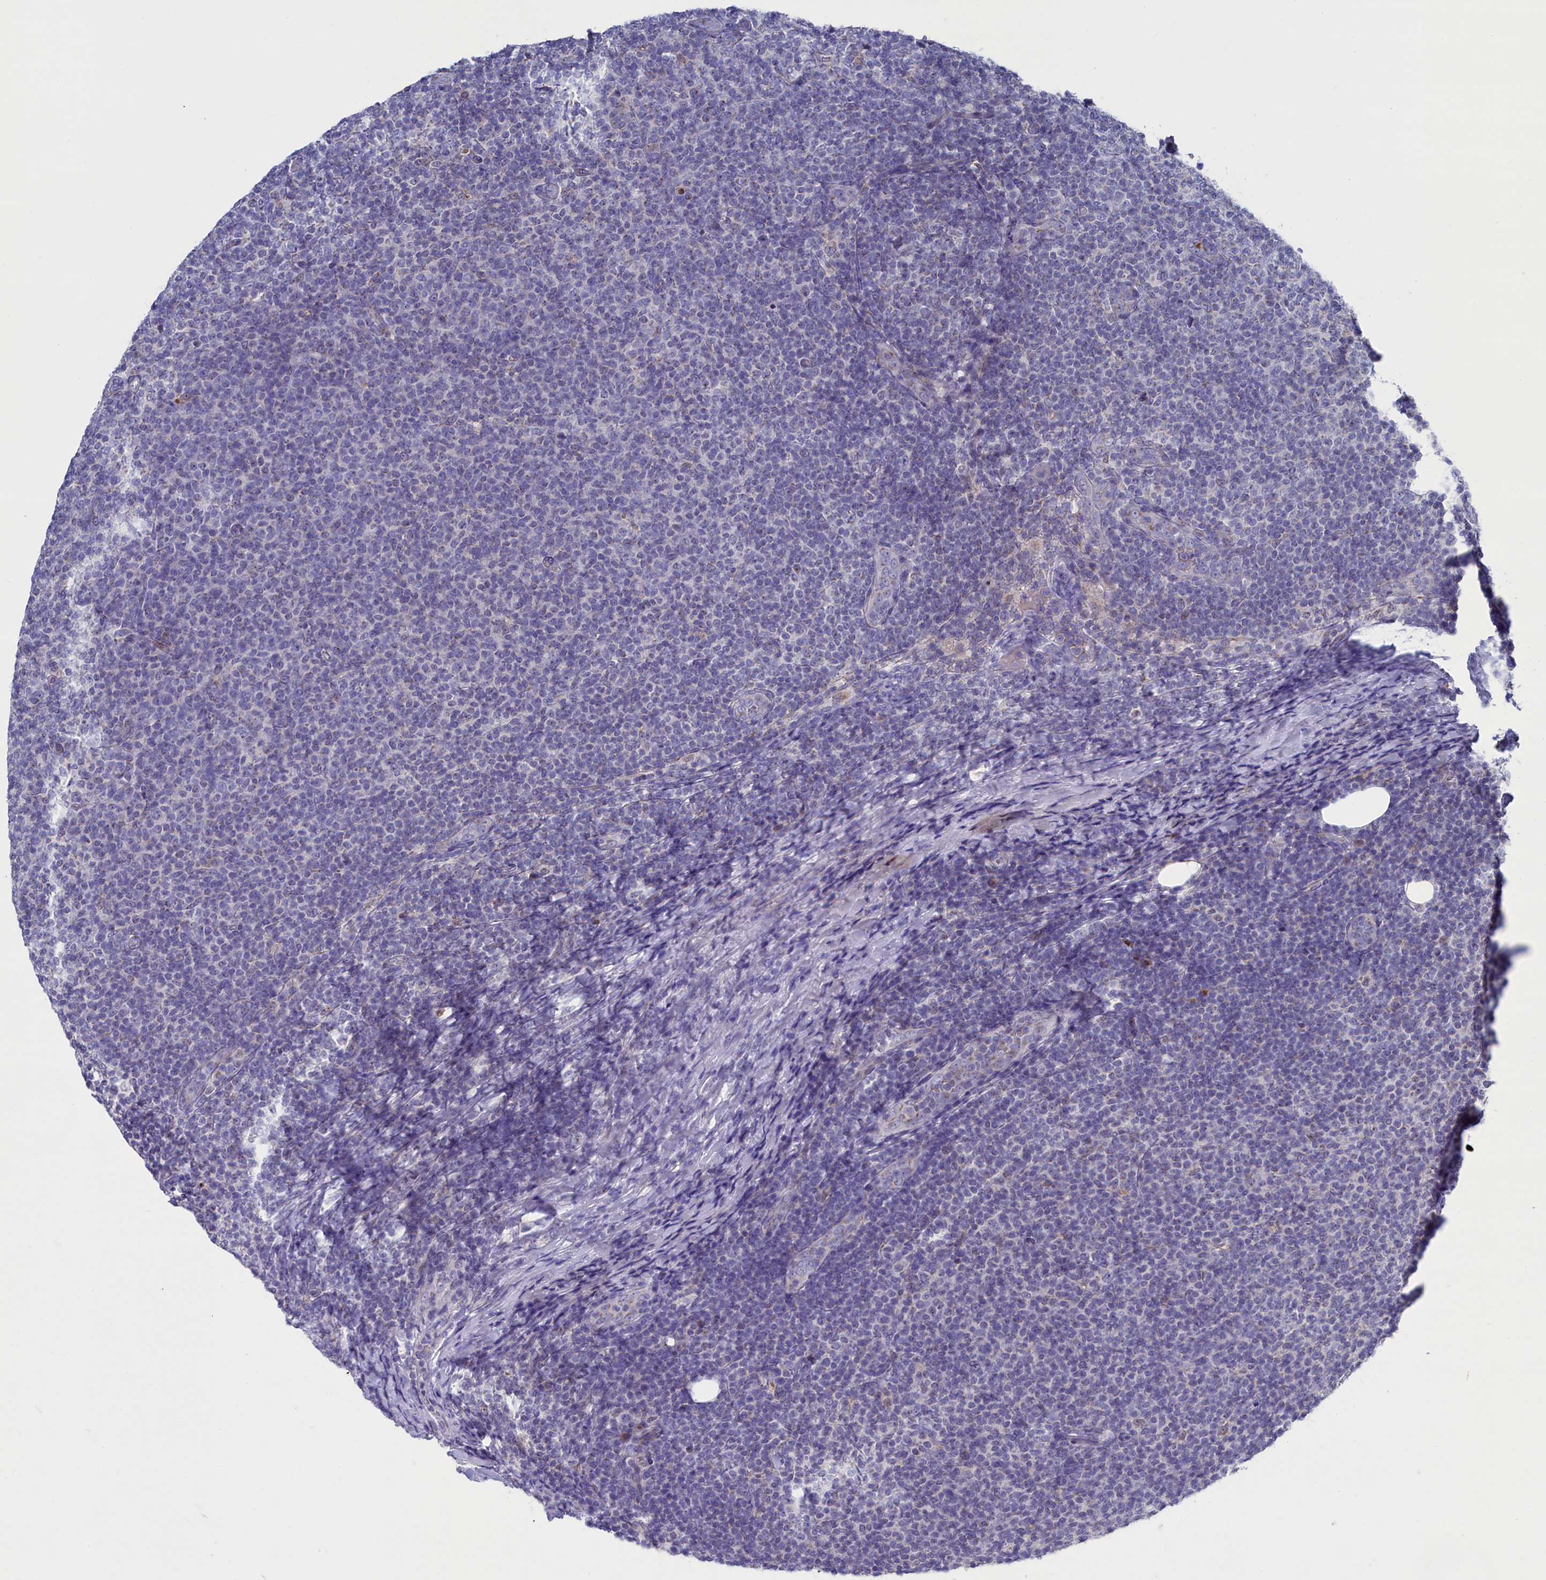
{"staining": {"intensity": "negative", "quantity": "none", "location": "none"}, "tissue": "lymphoma", "cell_type": "Tumor cells", "image_type": "cancer", "snomed": [{"axis": "morphology", "description": "Malignant lymphoma, non-Hodgkin's type, Low grade"}, {"axis": "topography", "description": "Lymph node"}], "caption": "A high-resolution image shows immunohistochemistry staining of malignant lymphoma, non-Hodgkin's type (low-grade), which displays no significant expression in tumor cells.", "gene": "GPR108", "patient": {"sex": "male", "age": 66}}